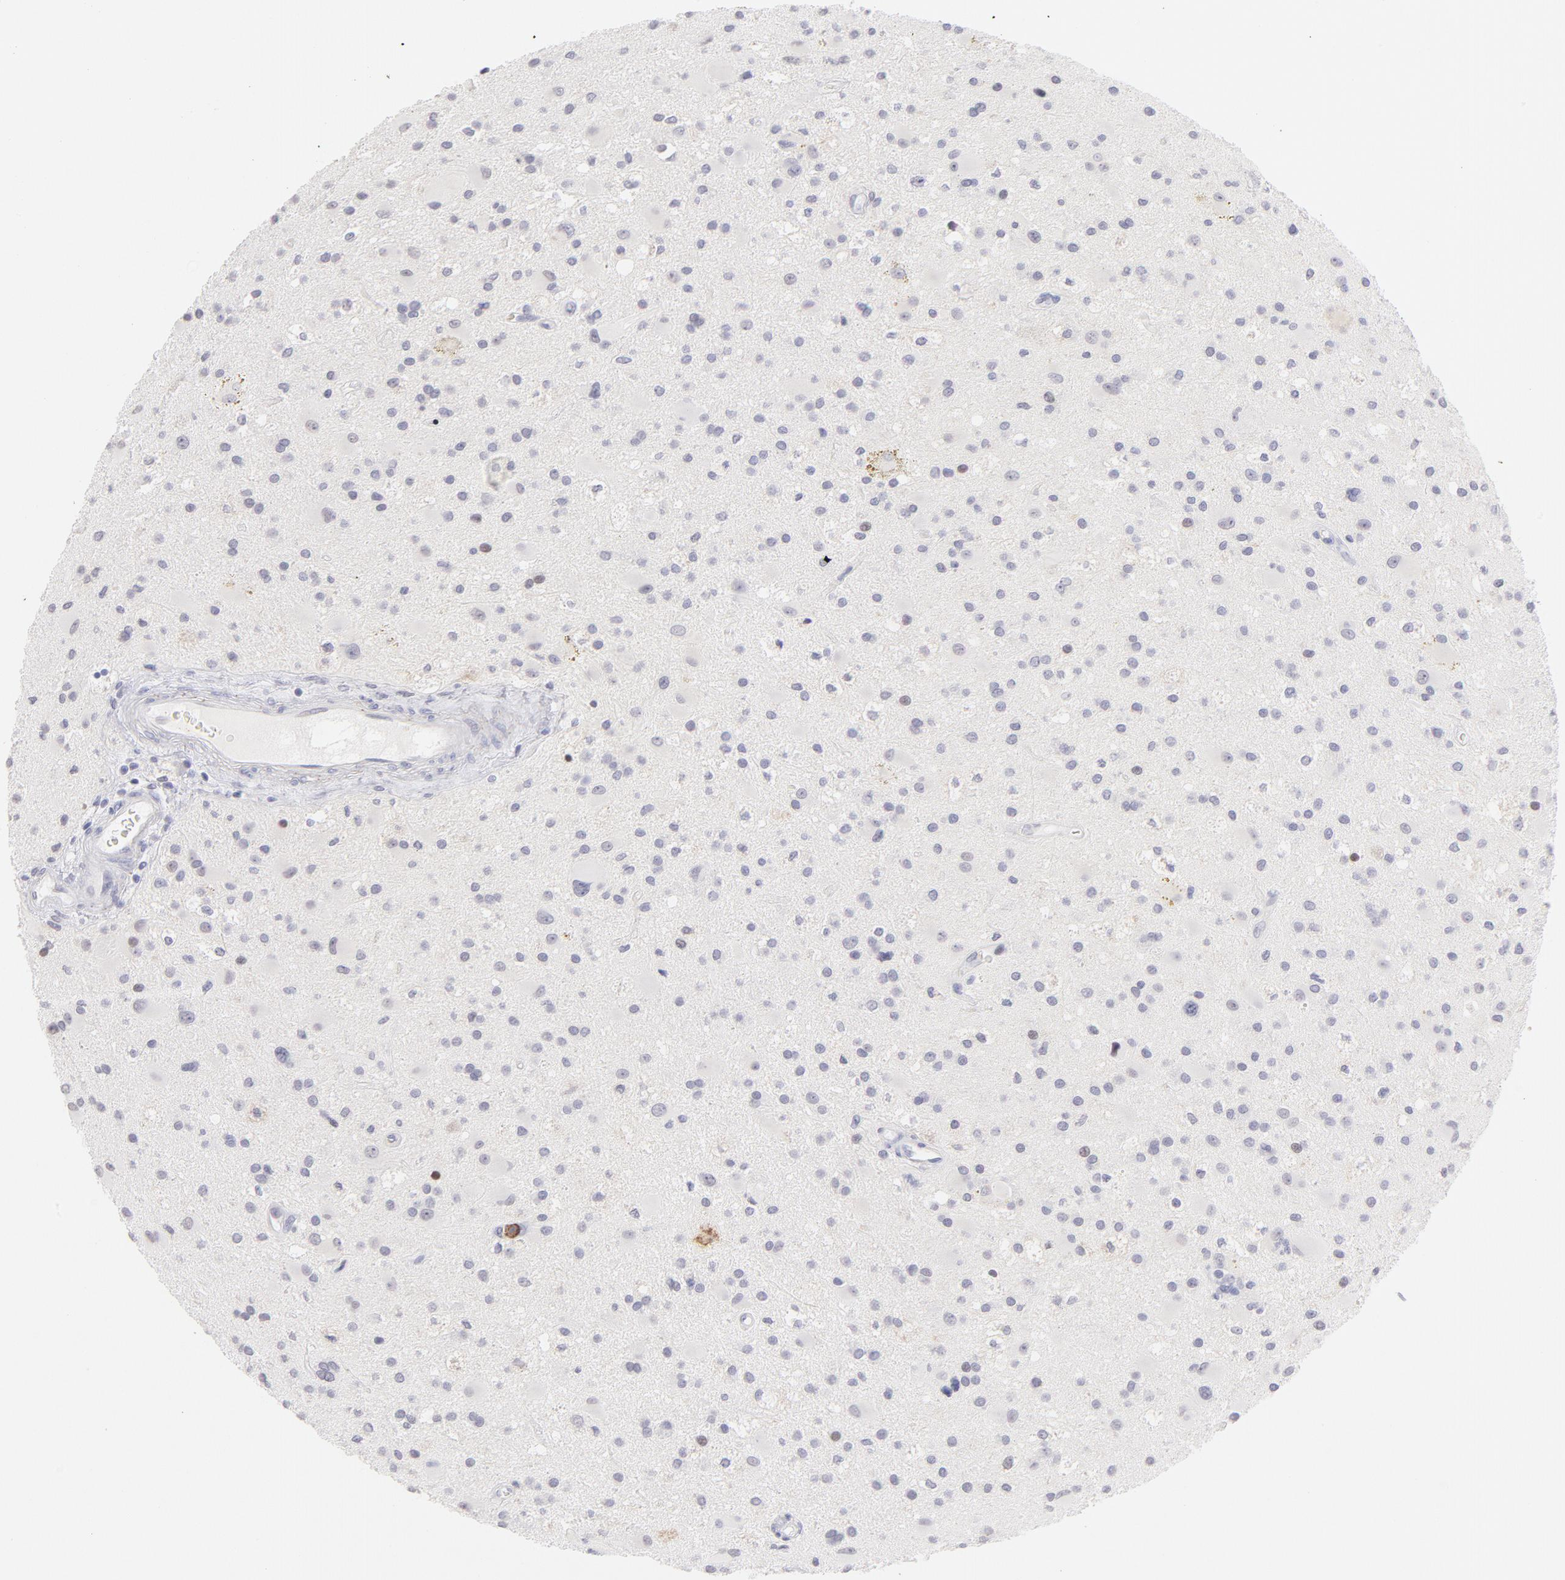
{"staining": {"intensity": "negative", "quantity": "none", "location": "none"}, "tissue": "glioma", "cell_type": "Tumor cells", "image_type": "cancer", "snomed": [{"axis": "morphology", "description": "Glioma, malignant, Low grade"}, {"axis": "topography", "description": "Brain"}], "caption": "Malignant glioma (low-grade) was stained to show a protein in brown. There is no significant positivity in tumor cells.", "gene": "LTB4R", "patient": {"sex": "male", "age": 58}}